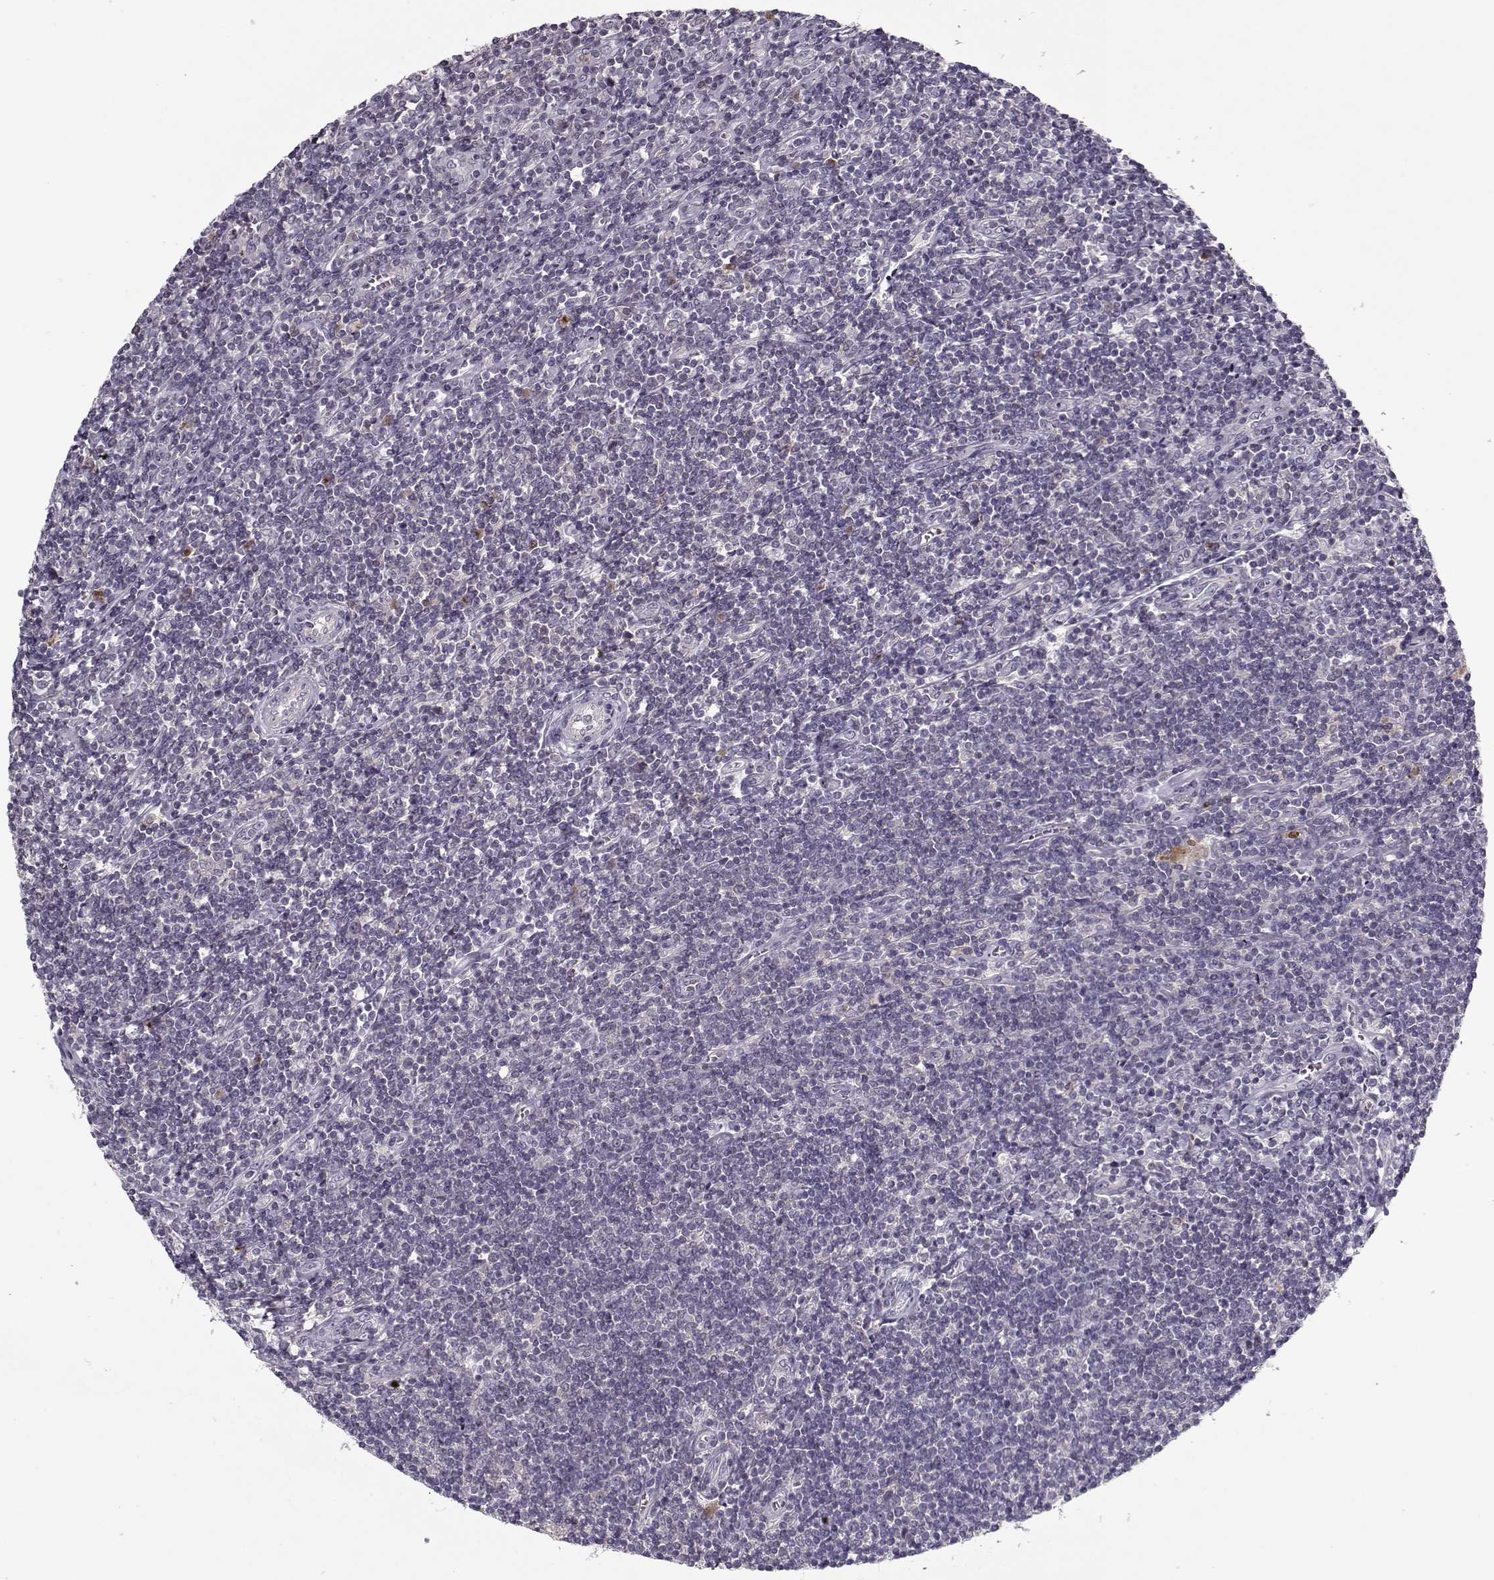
{"staining": {"intensity": "negative", "quantity": "none", "location": "none"}, "tissue": "lymphoma", "cell_type": "Tumor cells", "image_type": "cancer", "snomed": [{"axis": "morphology", "description": "Hodgkin's disease, NOS"}, {"axis": "topography", "description": "Lymph node"}], "caption": "IHC photomicrograph of neoplastic tissue: Hodgkin's disease stained with DAB (3,3'-diaminobenzidine) displays no significant protein positivity in tumor cells.", "gene": "UNC13D", "patient": {"sex": "male", "age": 40}}